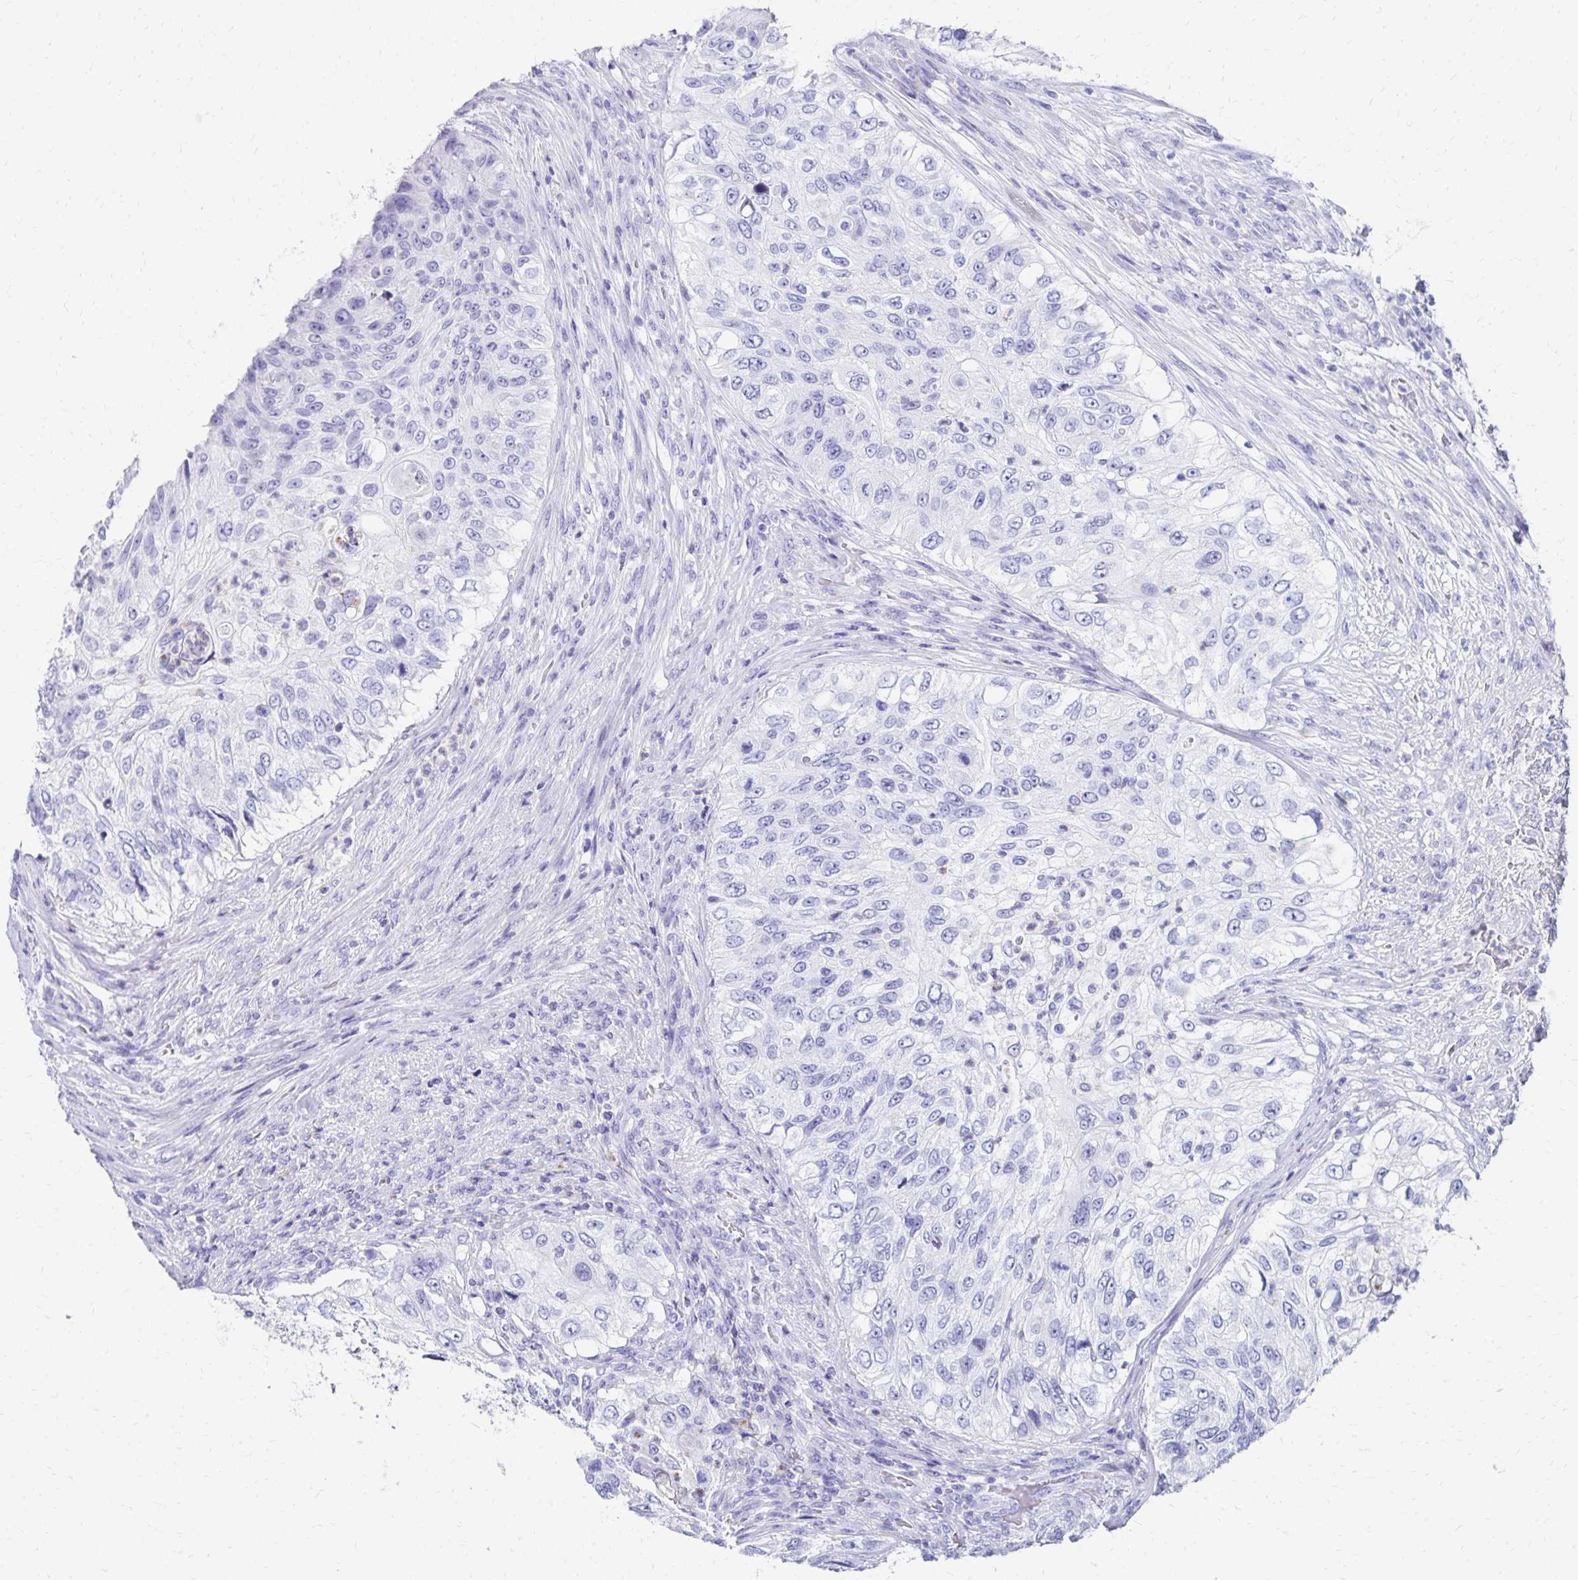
{"staining": {"intensity": "negative", "quantity": "none", "location": "none"}, "tissue": "urothelial cancer", "cell_type": "Tumor cells", "image_type": "cancer", "snomed": [{"axis": "morphology", "description": "Urothelial carcinoma, High grade"}, {"axis": "topography", "description": "Urinary bladder"}], "caption": "The IHC histopathology image has no significant positivity in tumor cells of urothelial carcinoma (high-grade) tissue. The staining is performed using DAB brown chromogen with nuclei counter-stained in using hematoxylin.", "gene": "DYNLT4", "patient": {"sex": "female", "age": 60}}